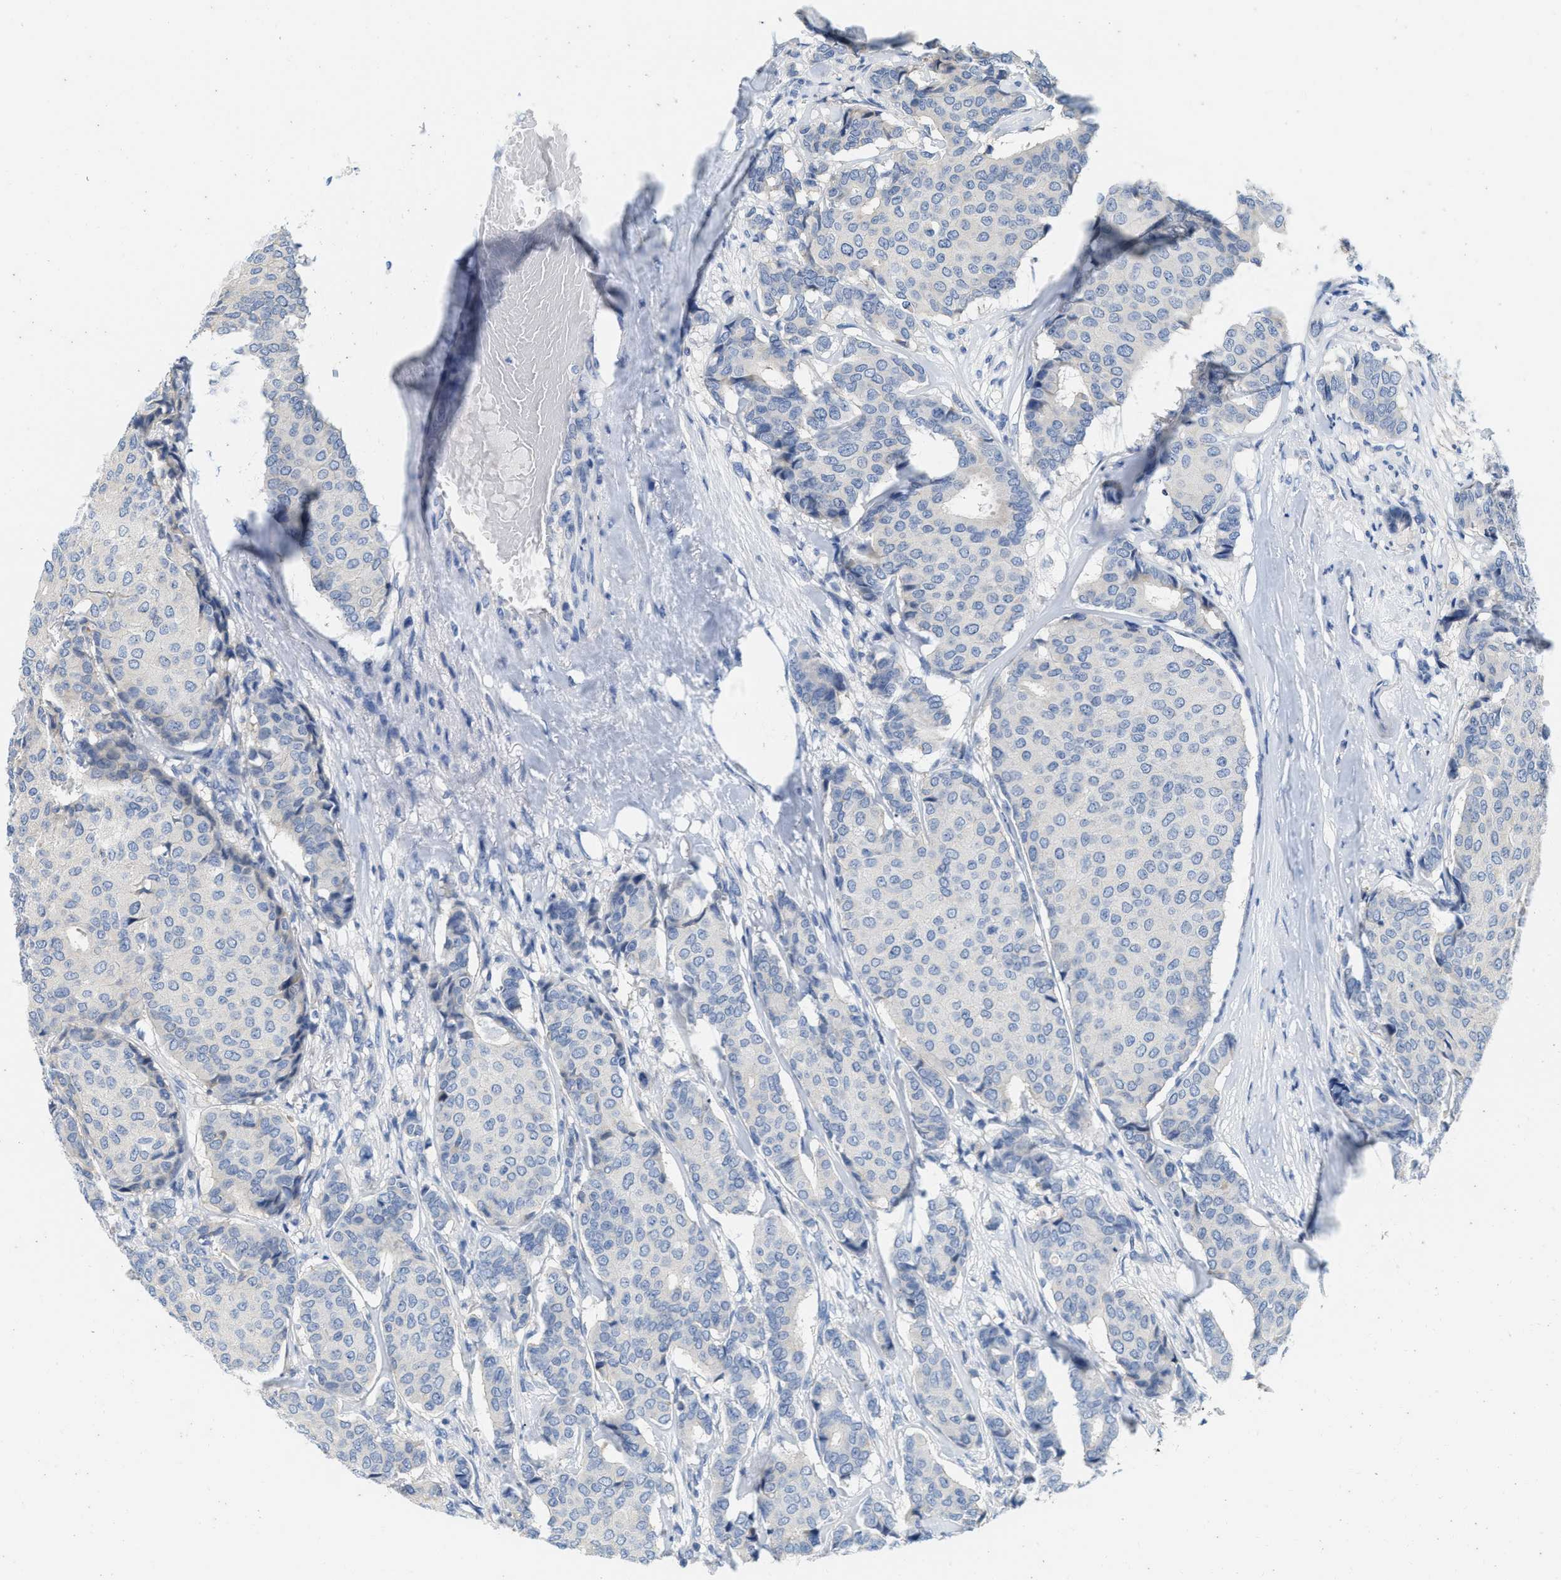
{"staining": {"intensity": "negative", "quantity": "none", "location": "none"}, "tissue": "breast cancer", "cell_type": "Tumor cells", "image_type": "cancer", "snomed": [{"axis": "morphology", "description": "Duct carcinoma"}, {"axis": "topography", "description": "Breast"}], "caption": "The image exhibits no staining of tumor cells in breast cancer (invasive ductal carcinoma). (Immunohistochemistry, brightfield microscopy, high magnification).", "gene": "ABCB11", "patient": {"sex": "female", "age": 75}}